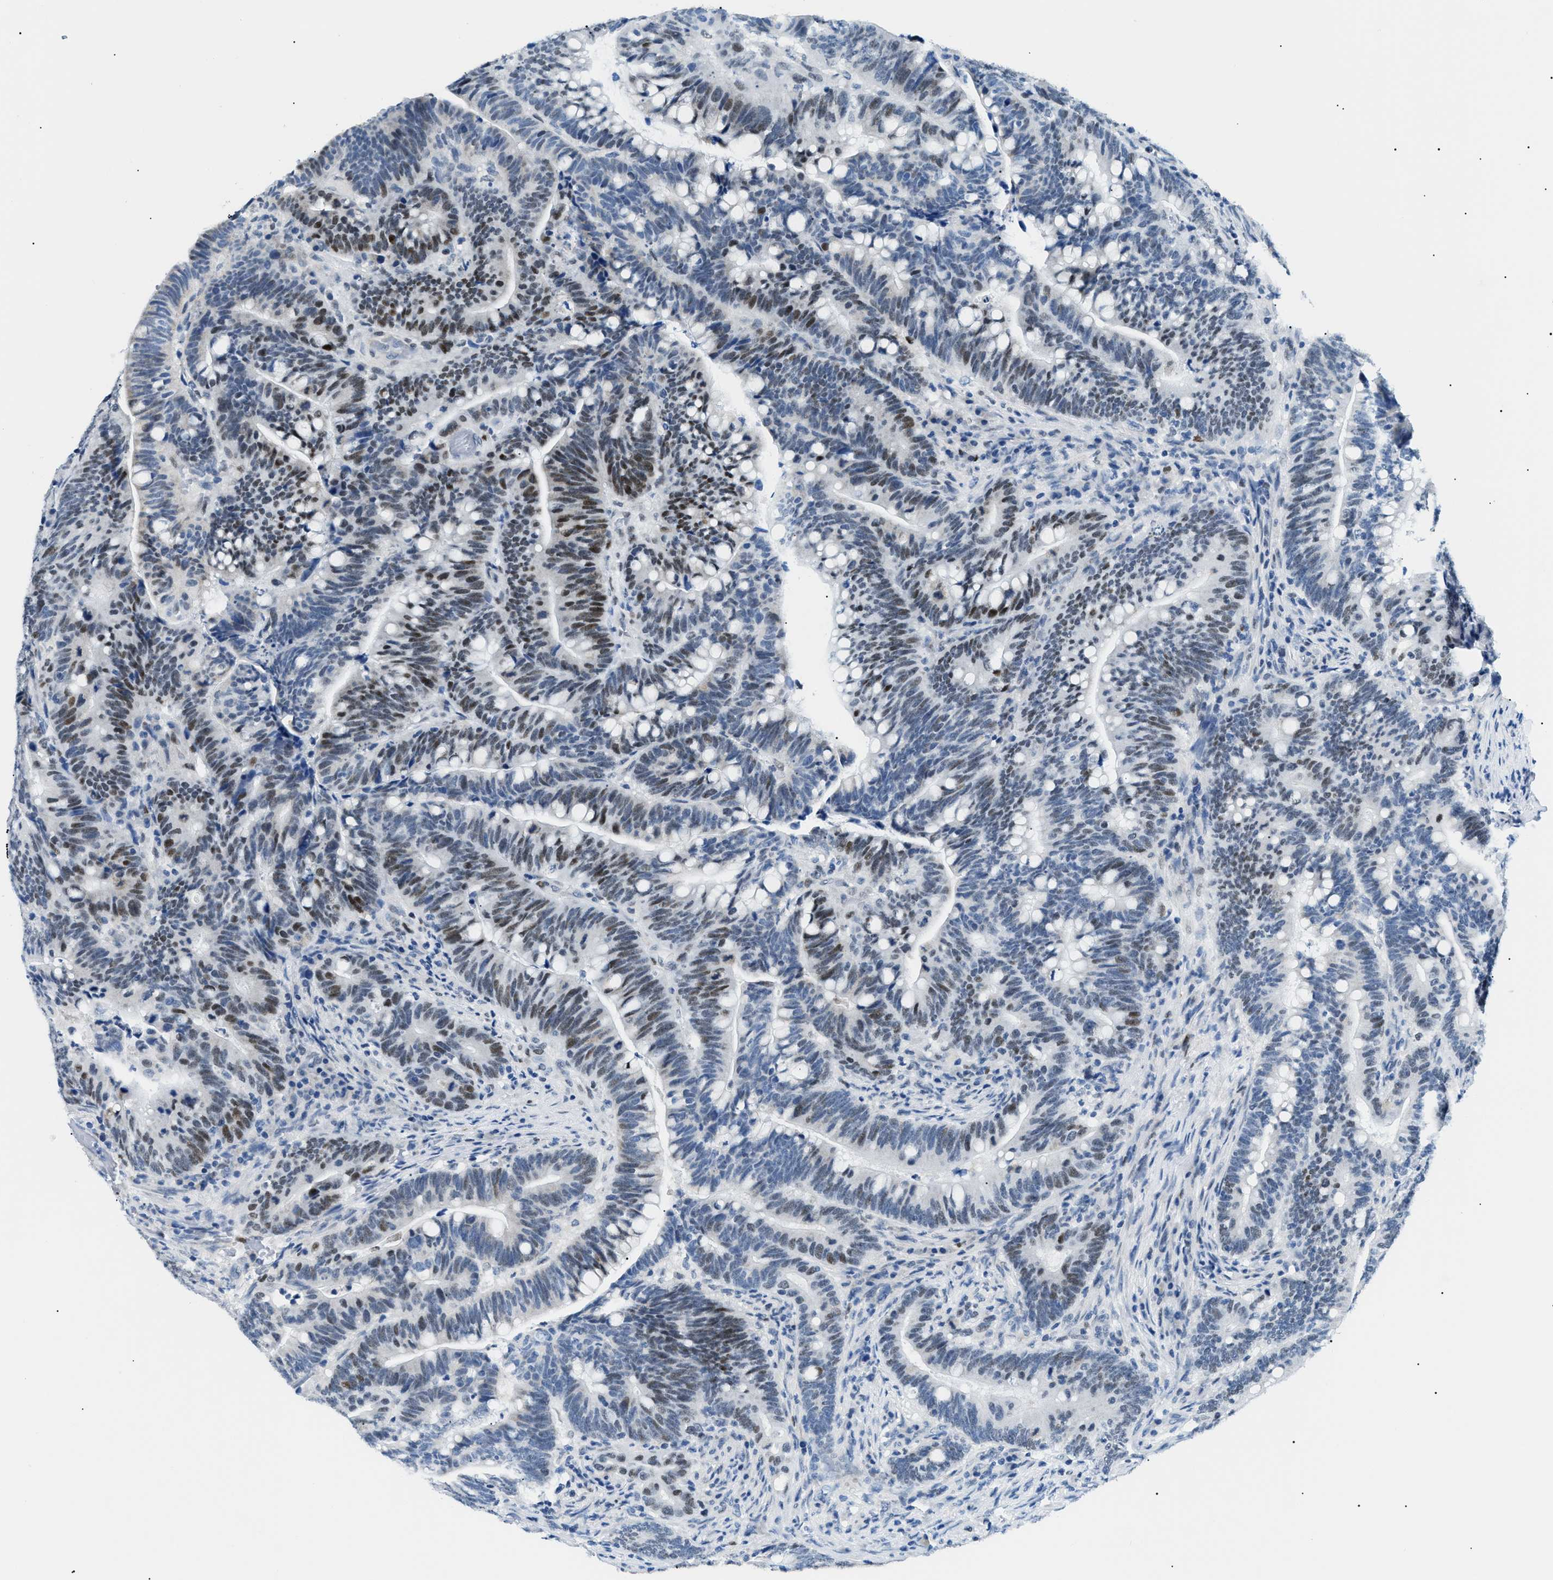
{"staining": {"intensity": "moderate", "quantity": "25%-75%", "location": "nuclear"}, "tissue": "colorectal cancer", "cell_type": "Tumor cells", "image_type": "cancer", "snomed": [{"axis": "morphology", "description": "Normal tissue, NOS"}, {"axis": "morphology", "description": "Adenocarcinoma, NOS"}, {"axis": "topography", "description": "Colon"}], "caption": "A photomicrograph of colorectal cancer stained for a protein demonstrates moderate nuclear brown staining in tumor cells.", "gene": "SMARCC1", "patient": {"sex": "female", "age": 66}}